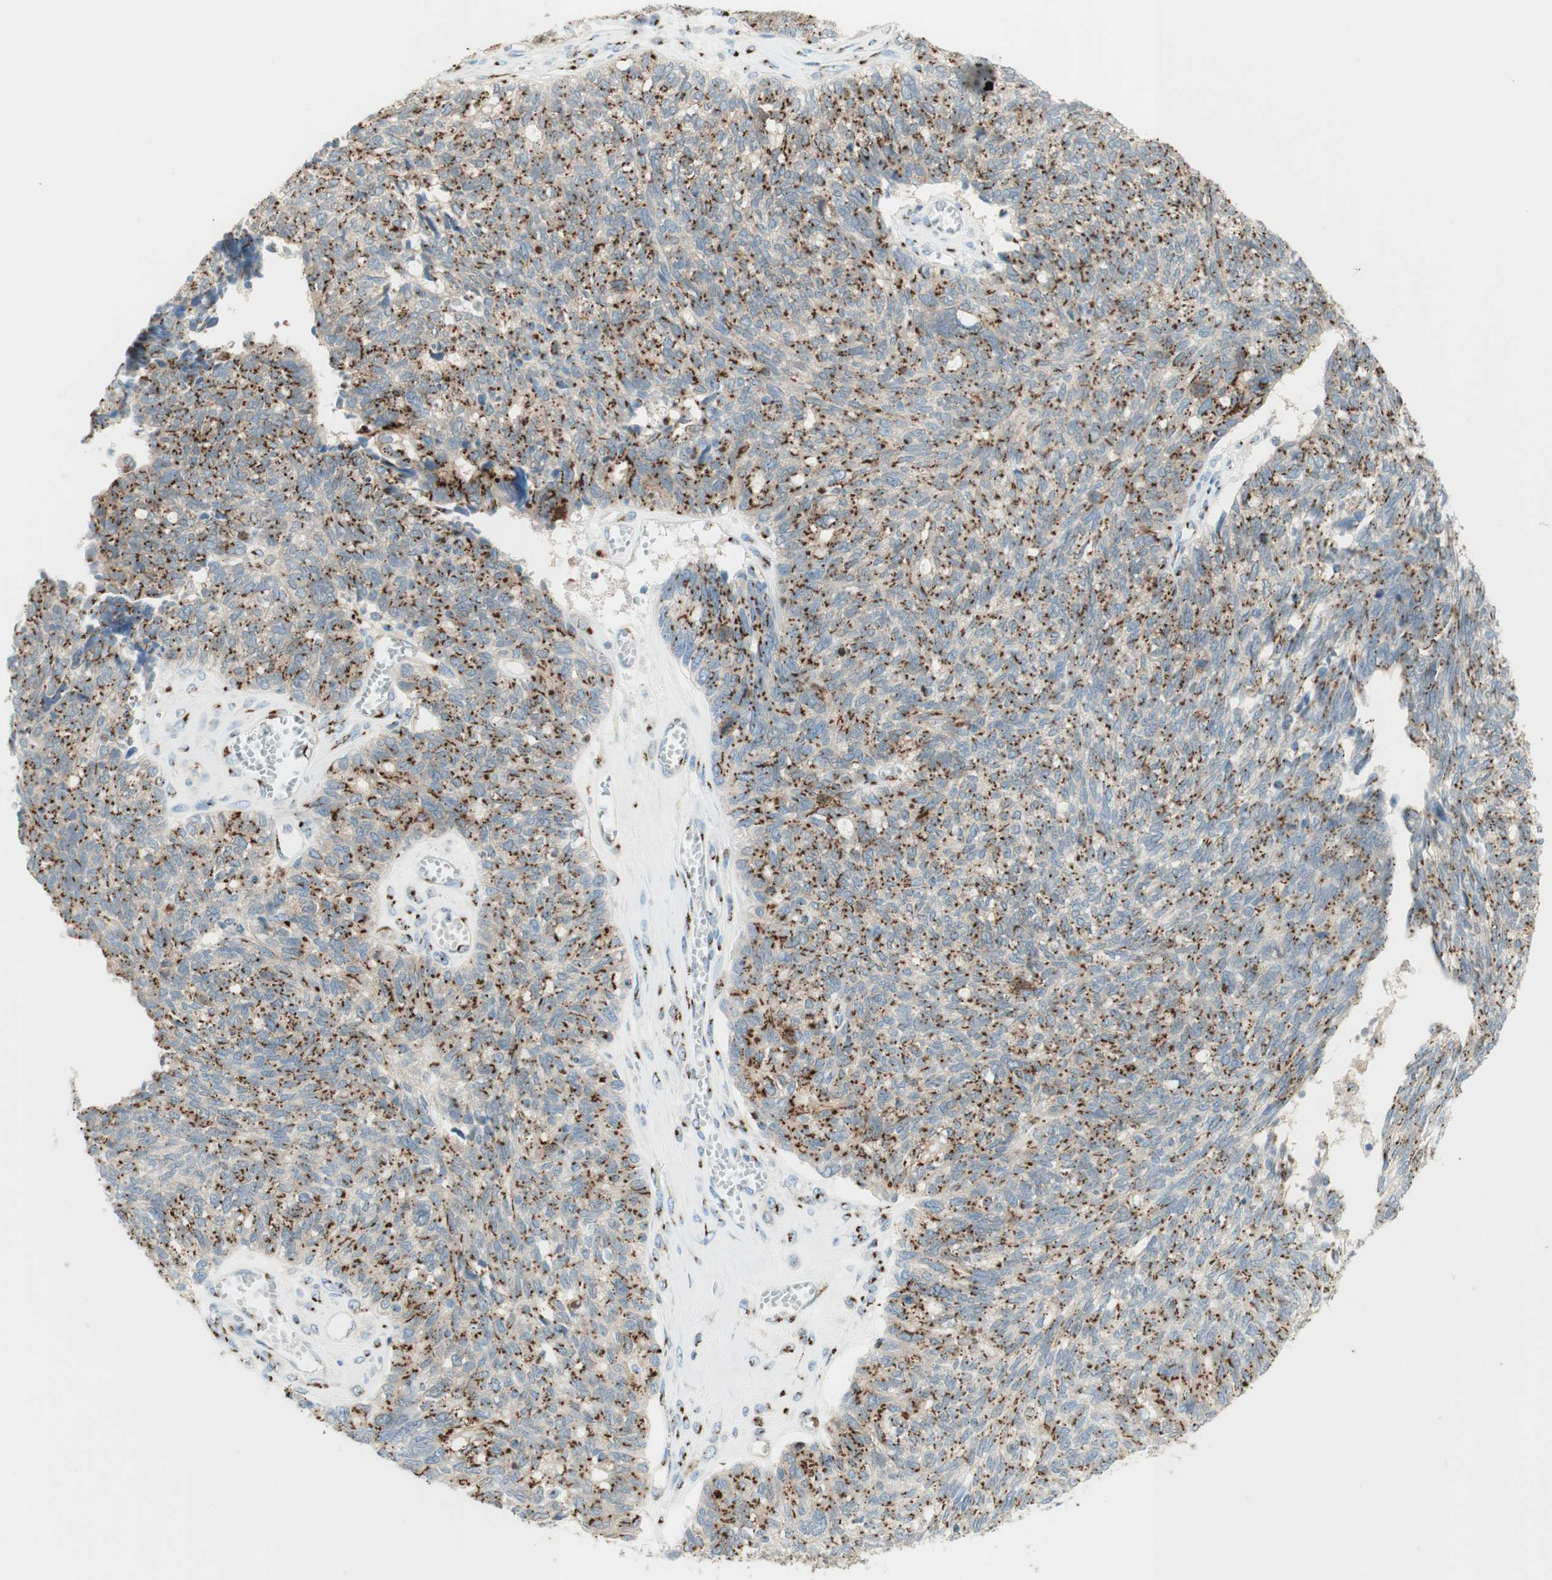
{"staining": {"intensity": "strong", "quantity": "25%-75%", "location": "cytoplasmic/membranous"}, "tissue": "ovarian cancer", "cell_type": "Tumor cells", "image_type": "cancer", "snomed": [{"axis": "morphology", "description": "Cystadenocarcinoma, serous, NOS"}, {"axis": "topography", "description": "Ovary"}], "caption": "This photomicrograph reveals immunohistochemistry (IHC) staining of ovarian cancer, with high strong cytoplasmic/membranous positivity in approximately 25%-75% of tumor cells.", "gene": "GOLGB1", "patient": {"sex": "female", "age": 79}}